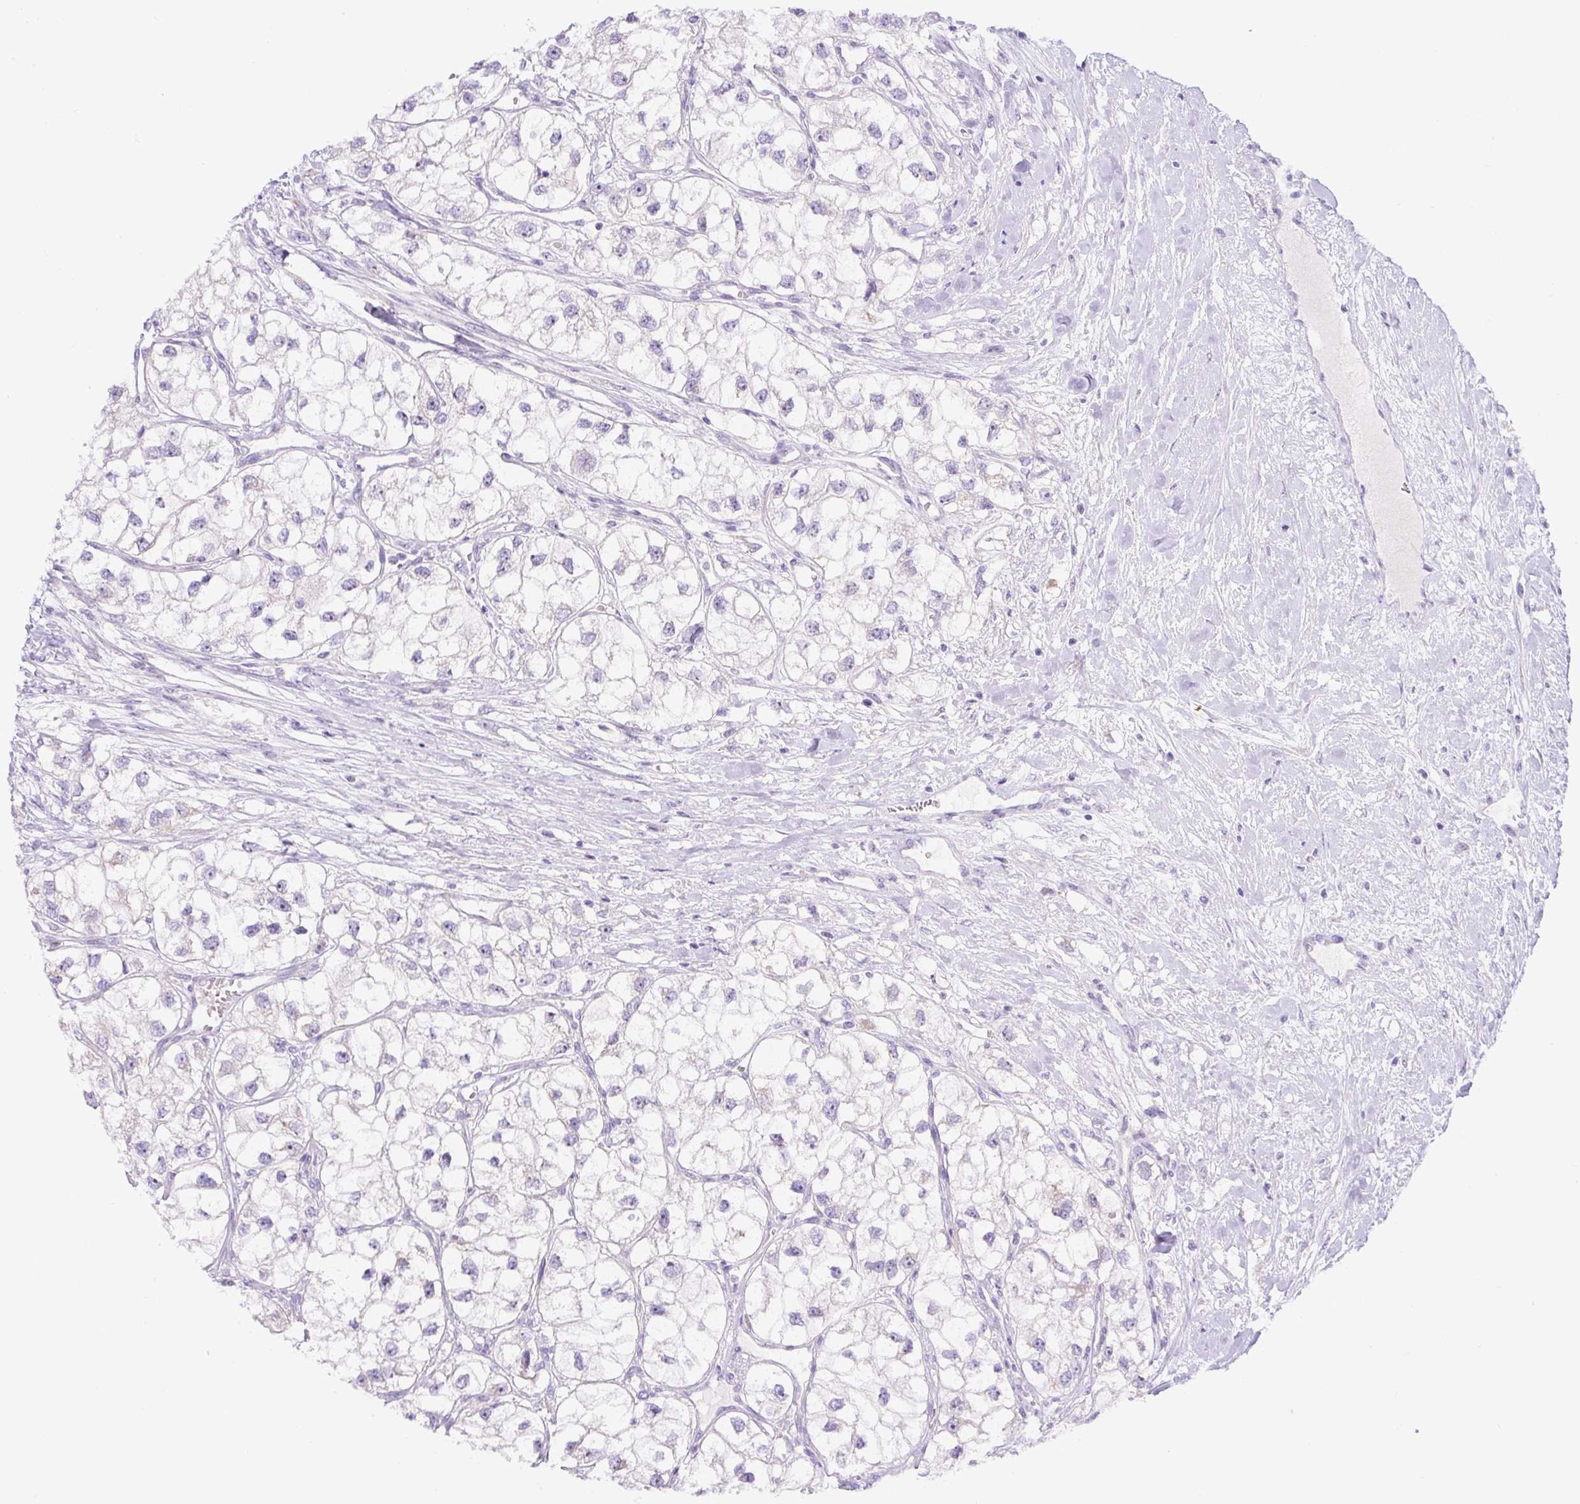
{"staining": {"intensity": "negative", "quantity": "none", "location": "none"}, "tissue": "renal cancer", "cell_type": "Tumor cells", "image_type": "cancer", "snomed": [{"axis": "morphology", "description": "Adenocarcinoma, NOS"}, {"axis": "topography", "description": "Kidney"}], "caption": "Image shows no significant protein positivity in tumor cells of renal cancer.", "gene": "ZNF596", "patient": {"sex": "male", "age": 59}}